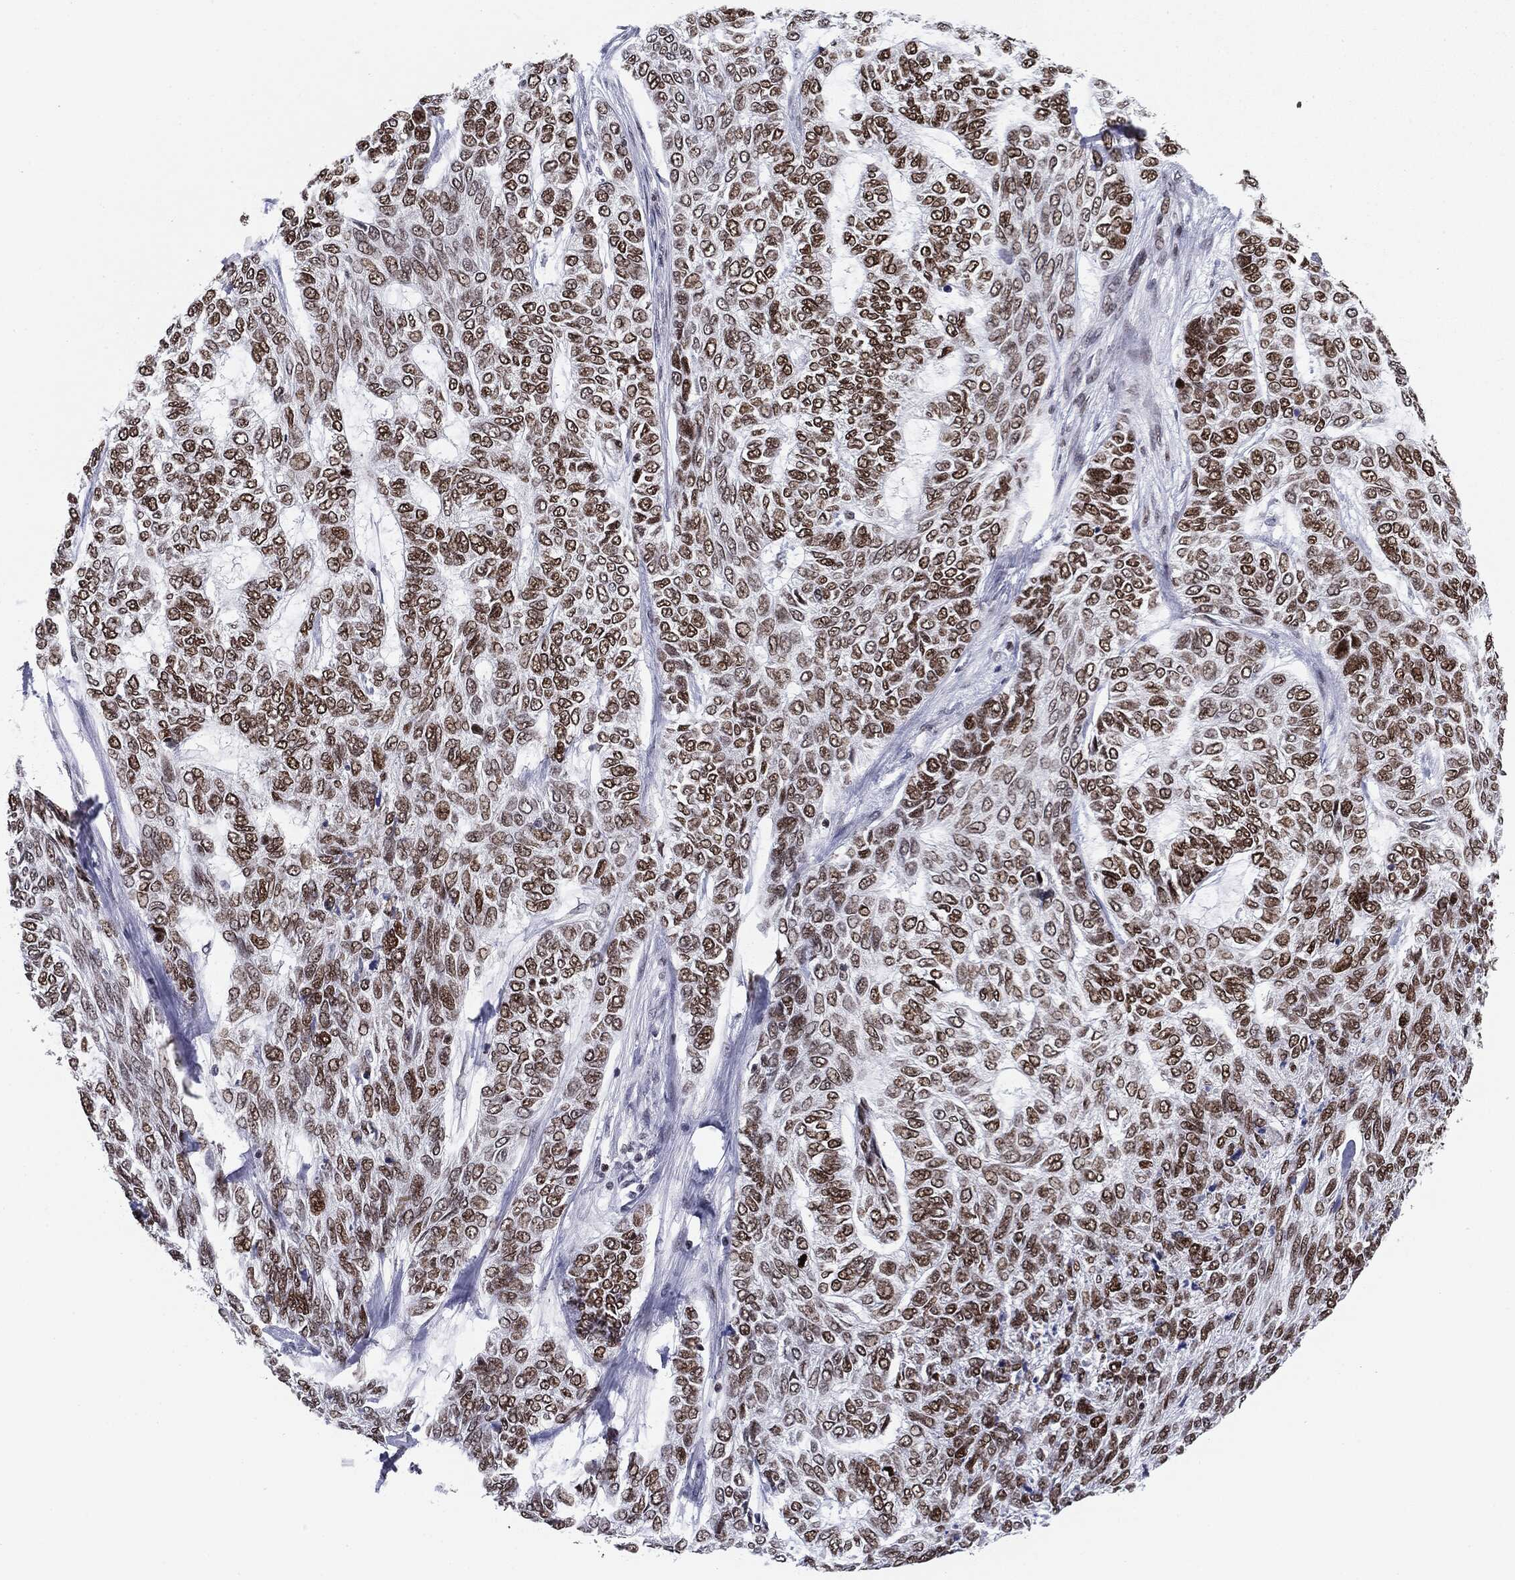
{"staining": {"intensity": "strong", "quantity": ">75%", "location": "nuclear"}, "tissue": "skin cancer", "cell_type": "Tumor cells", "image_type": "cancer", "snomed": [{"axis": "morphology", "description": "Basal cell carcinoma"}, {"axis": "topography", "description": "Skin"}], "caption": "Tumor cells exhibit high levels of strong nuclear positivity in approximately >75% of cells in human skin basal cell carcinoma.", "gene": "MDC1", "patient": {"sex": "female", "age": 65}}